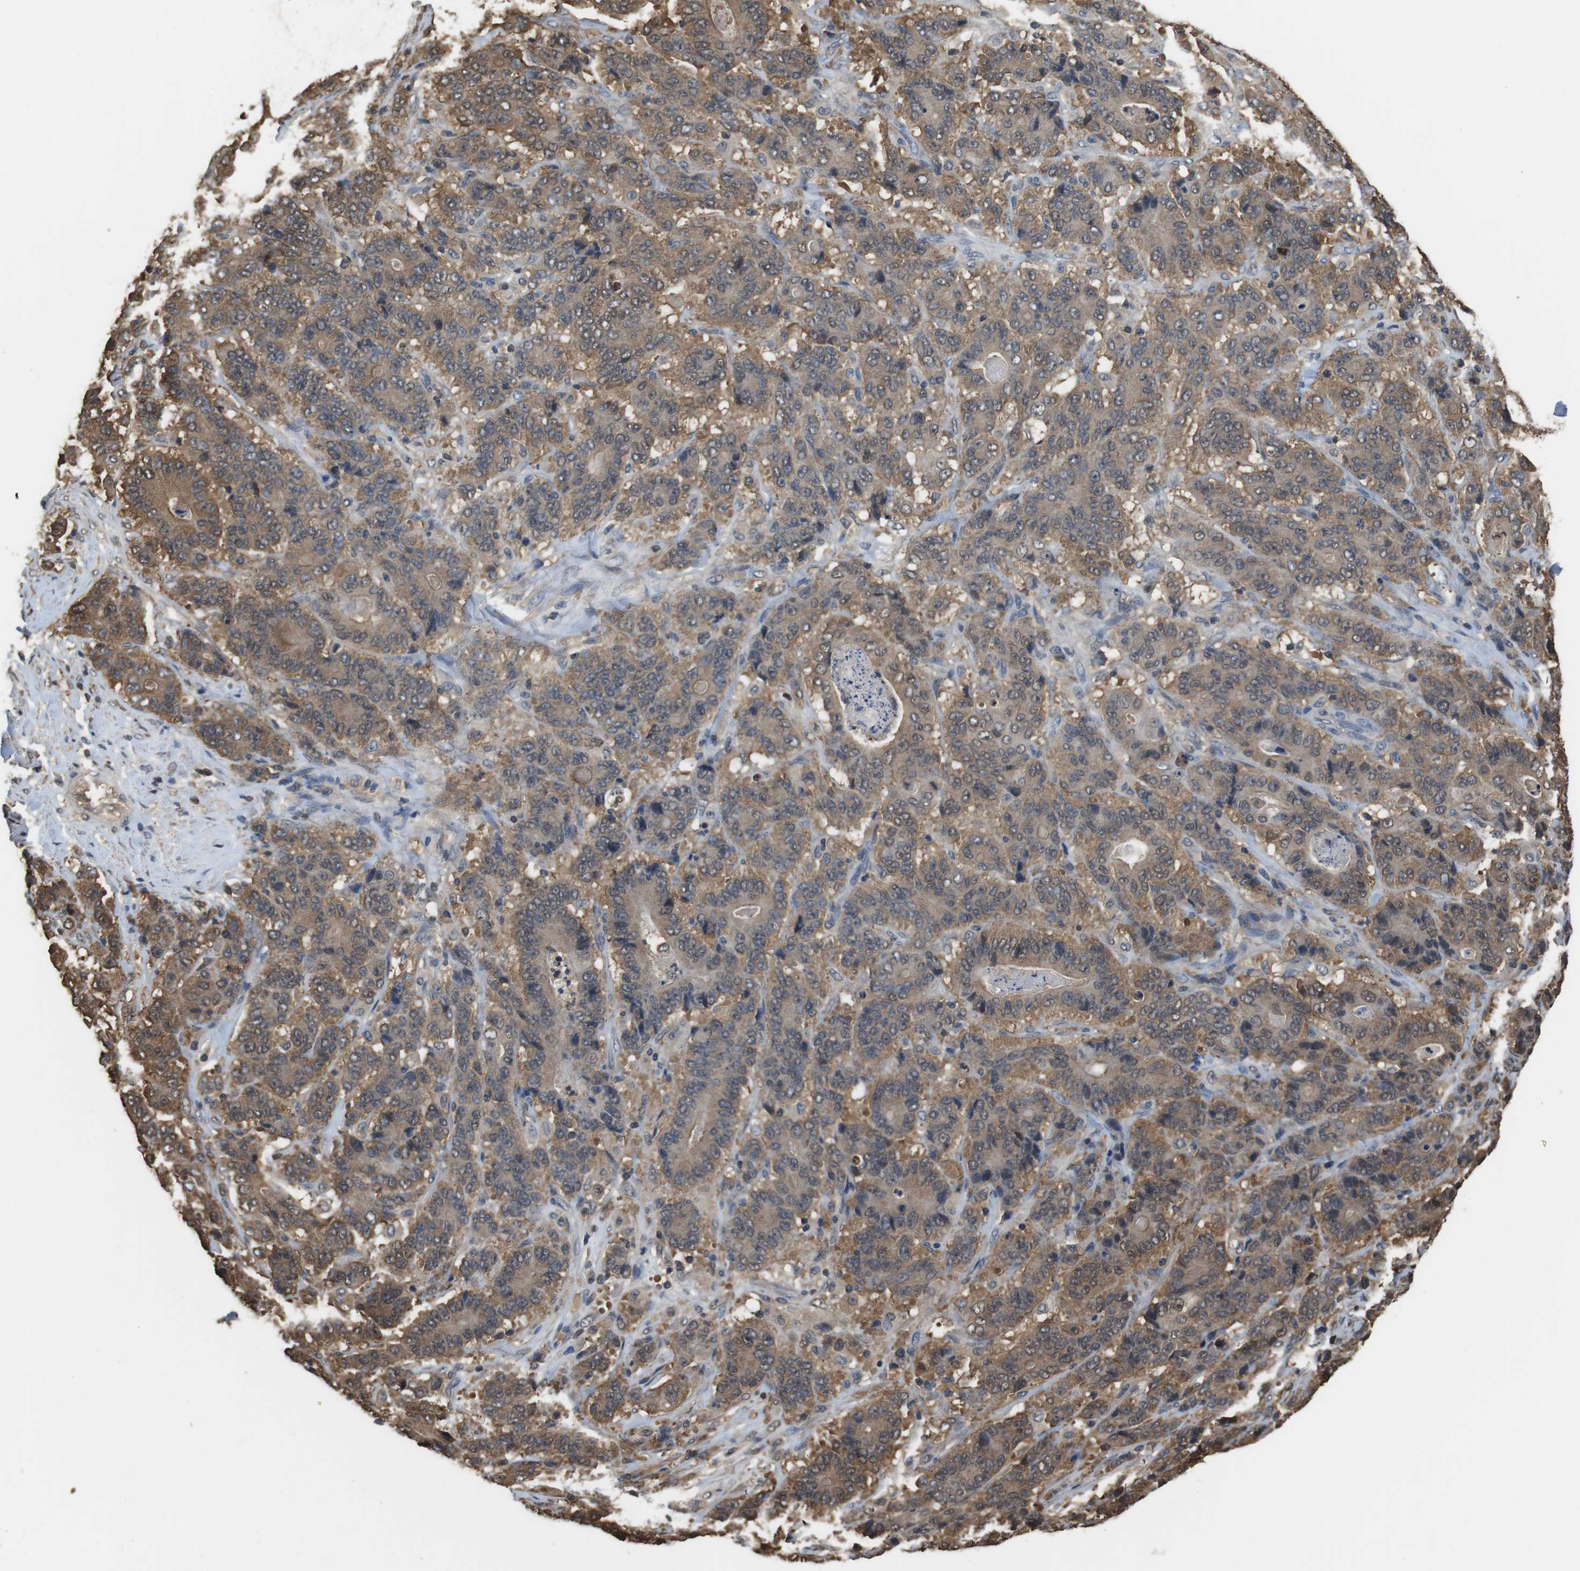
{"staining": {"intensity": "moderate", "quantity": ">75%", "location": "cytoplasmic/membranous,nuclear"}, "tissue": "stomach cancer", "cell_type": "Tumor cells", "image_type": "cancer", "snomed": [{"axis": "morphology", "description": "Adenocarcinoma, NOS"}, {"axis": "topography", "description": "Stomach"}], "caption": "Moderate cytoplasmic/membranous and nuclear positivity for a protein is seen in about >75% of tumor cells of stomach cancer using IHC.", "gene": "LDHA", "patient": {"sex": "female", "age": 73}}